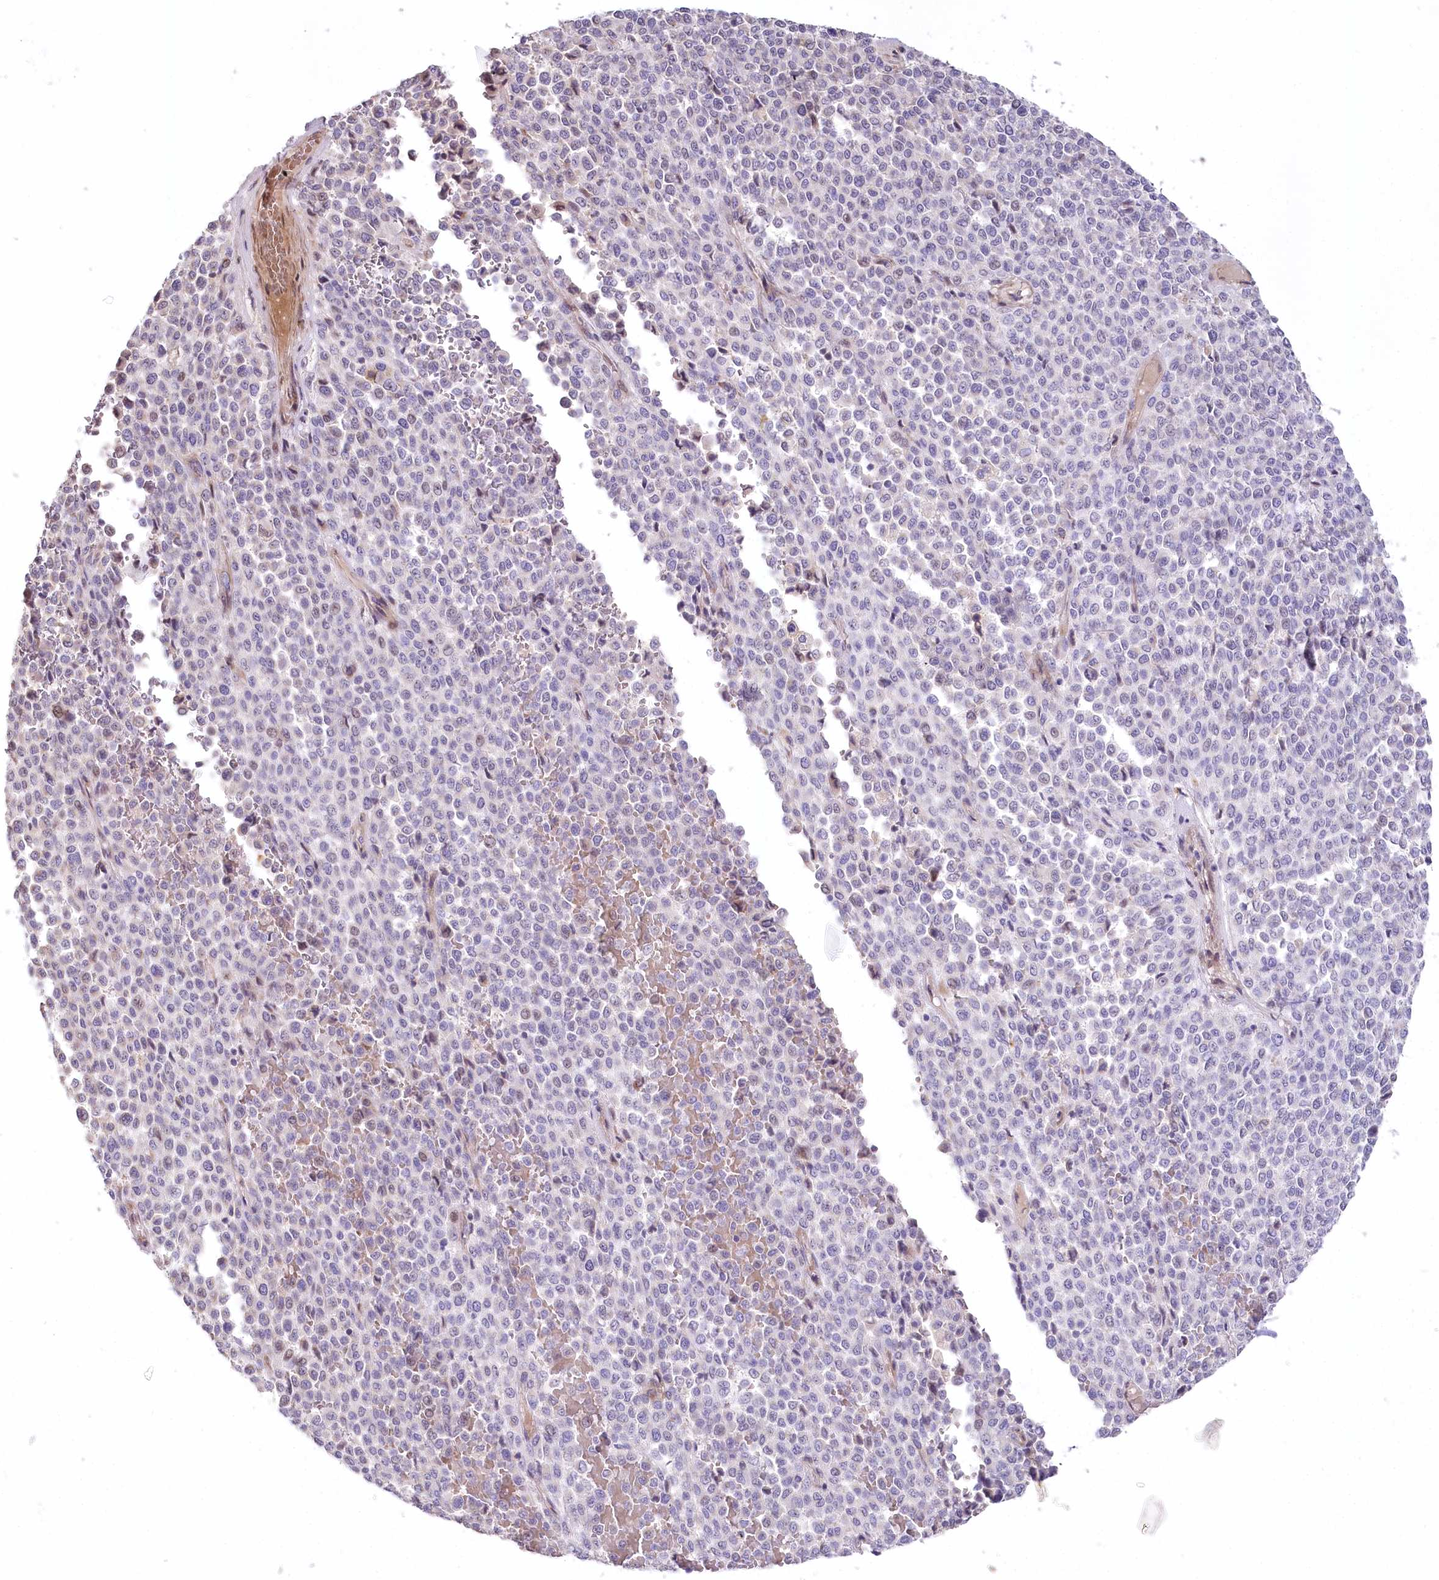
{"staining": {"intensity": "negative", "quantity": "none", "location": "none"}, "tissue": "melanoma", "cell_type": "Tumor cells", "image_type": "cancer", "snomed": [{"axis": "morphology", "description": "Malignant melanoma, Metastatic site"}, {"axis": "topography", "description": "Pancreas"}], "caption": "The histopathology image demonstrates no staining of tumor cells in melanoma.", "gene": "SLC6A11", "patient": {"sex": "female", "age": 30}}